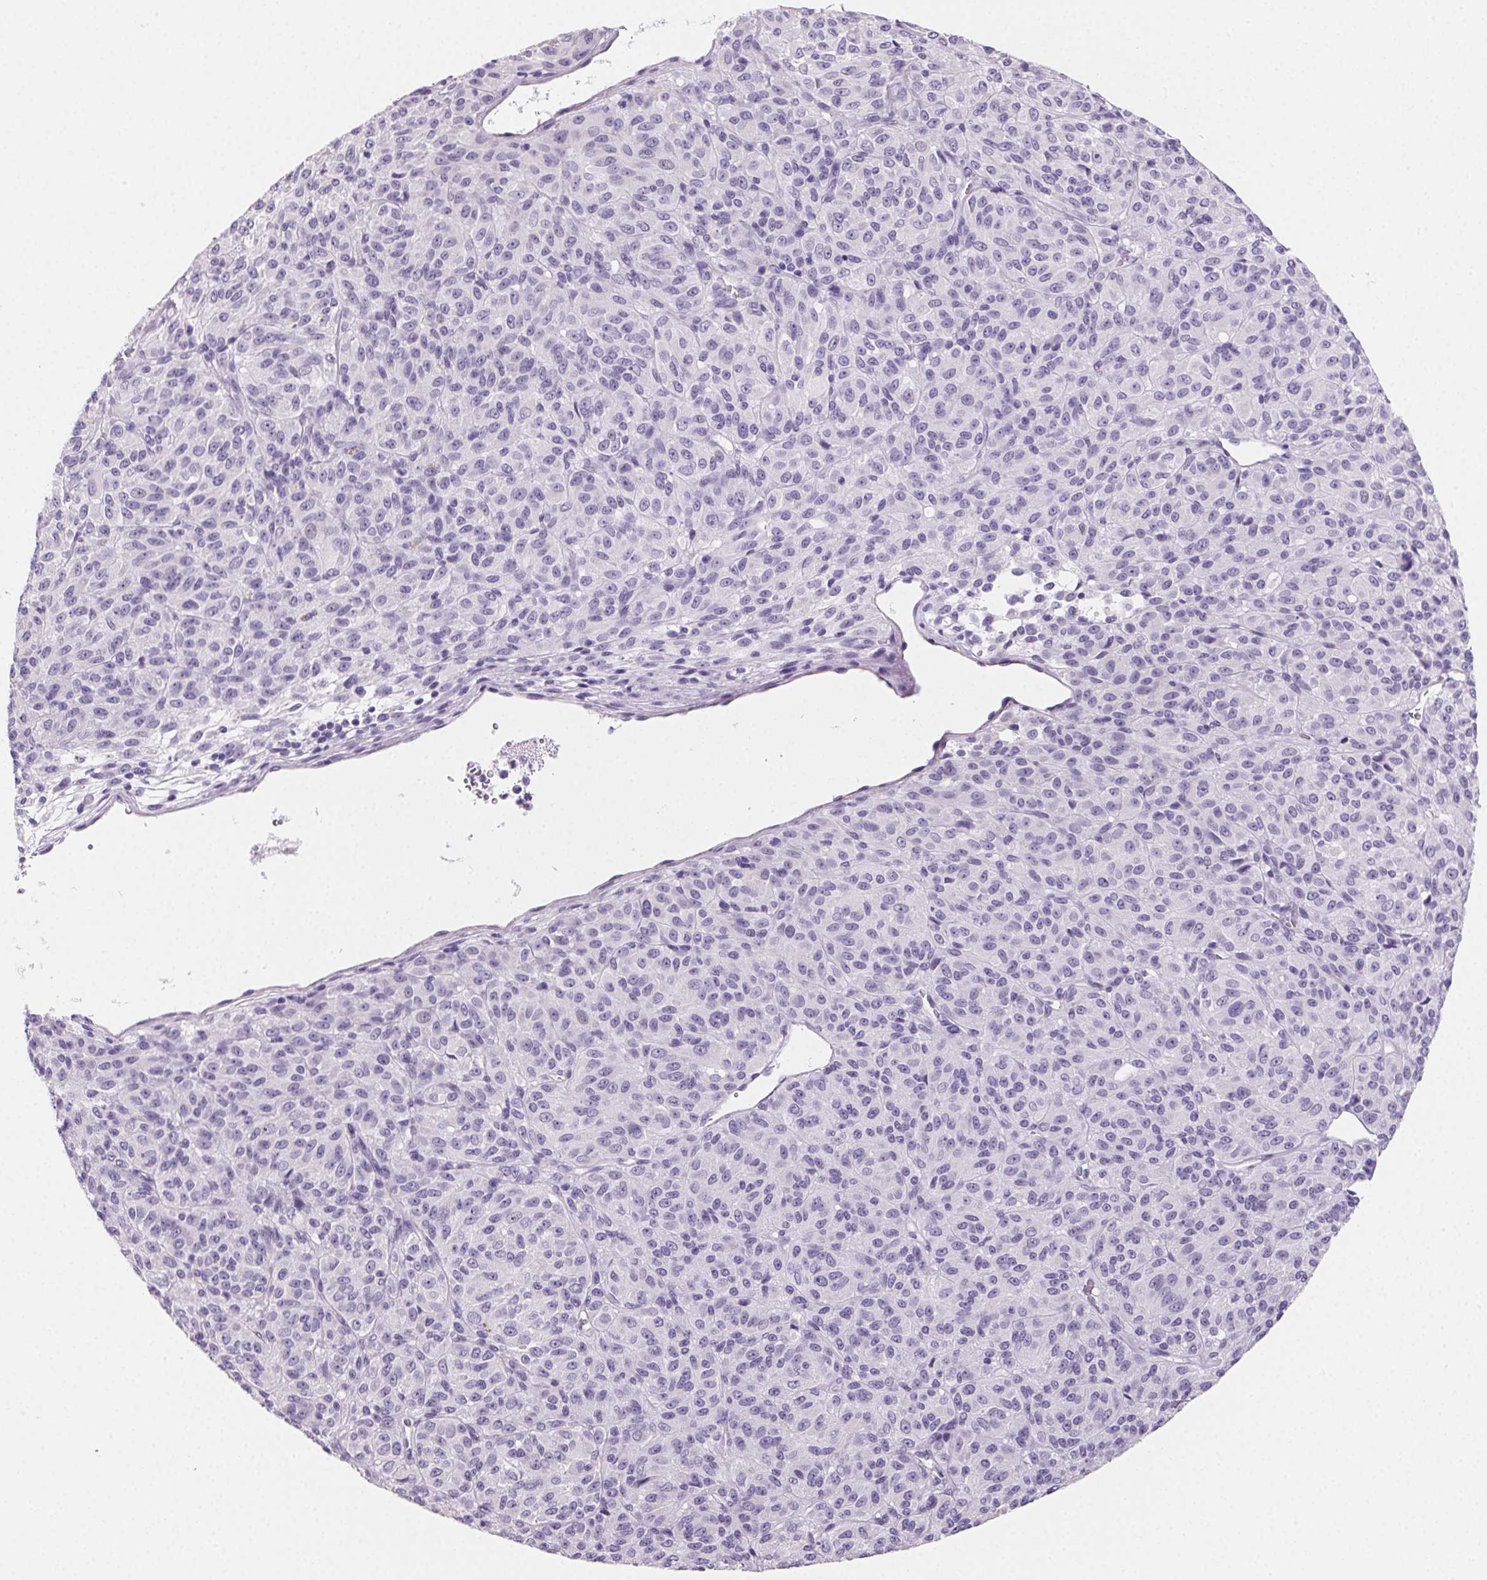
{"staining": {"intensity": "negative", "quantity": "none", "location": "none"}, "tissue": "melanoma", "cell_type": "Tumor cells", "image_type": "cancer", "snomed": [{"axis": "morphology", "description": "Malignant melanoma, Metastatic site"}, {"axis": "topography", "description": "Brain"}], "caption": "Melanoma was stained to show a protein in brown. There is no significant staining in tumor cells.", "gene": "PRSS3", "patient": {"sex": "female", "age": 56}}